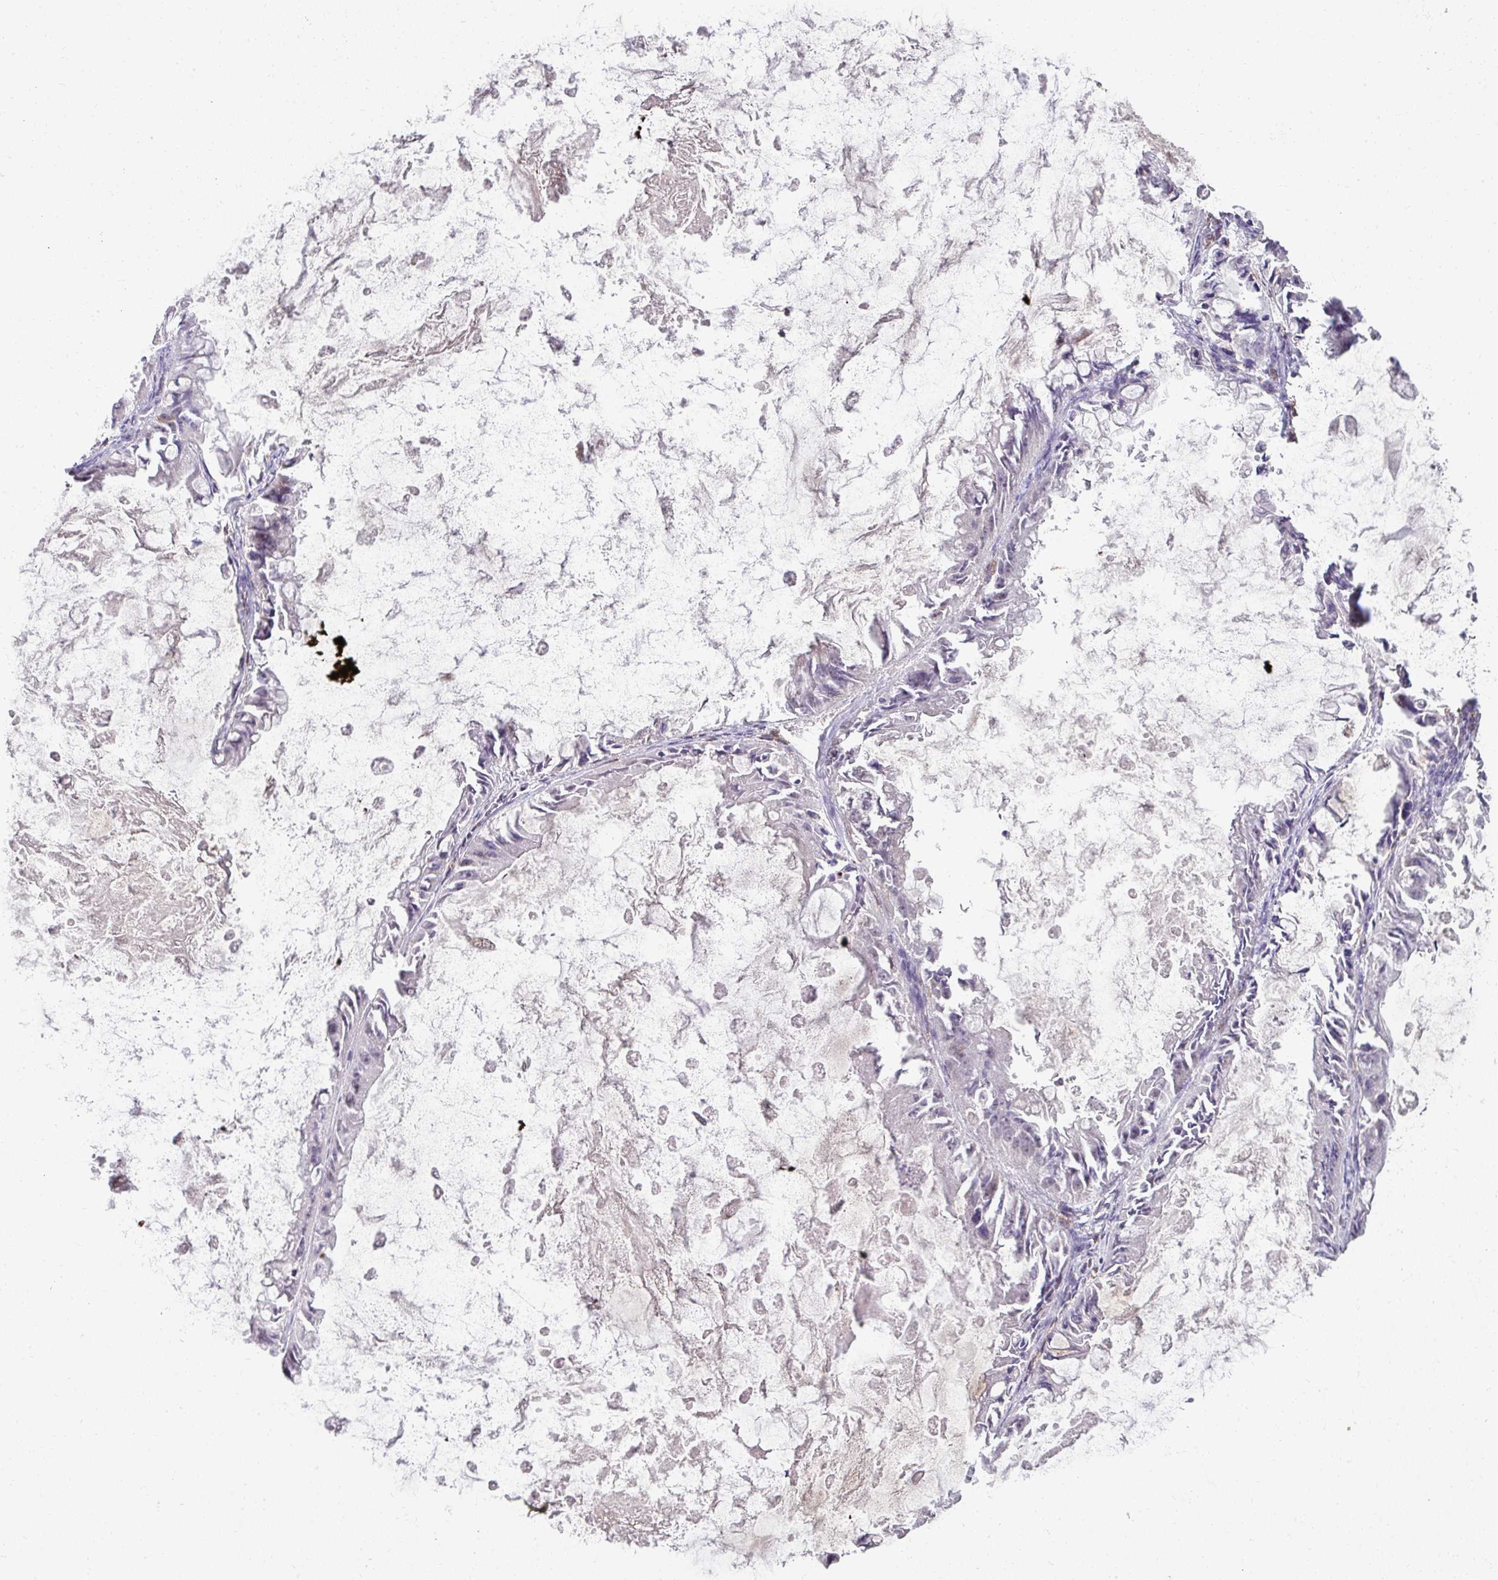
{"staining": {"intensity": "negative", "quantity": "none", "location": "none"}, "tissue": "ovarian cancer", "cell_type": "Tumor cells", "image_type": "cancer", "snomed": [{"axis": "morphology", "description": "Cystadenocarcinoma, mucinous, NOS"}, {"axis": "topography", "description": "Ovary"}], "caption": "Immunohistochemistry (IHC) micrograph of mucinous cystadenocarcinoma (ovarian) stained for a protein (brown), which displays no staining in tumor cells.", "gene": "FGF17", "patient": {"sex": "female", "age": 61}}